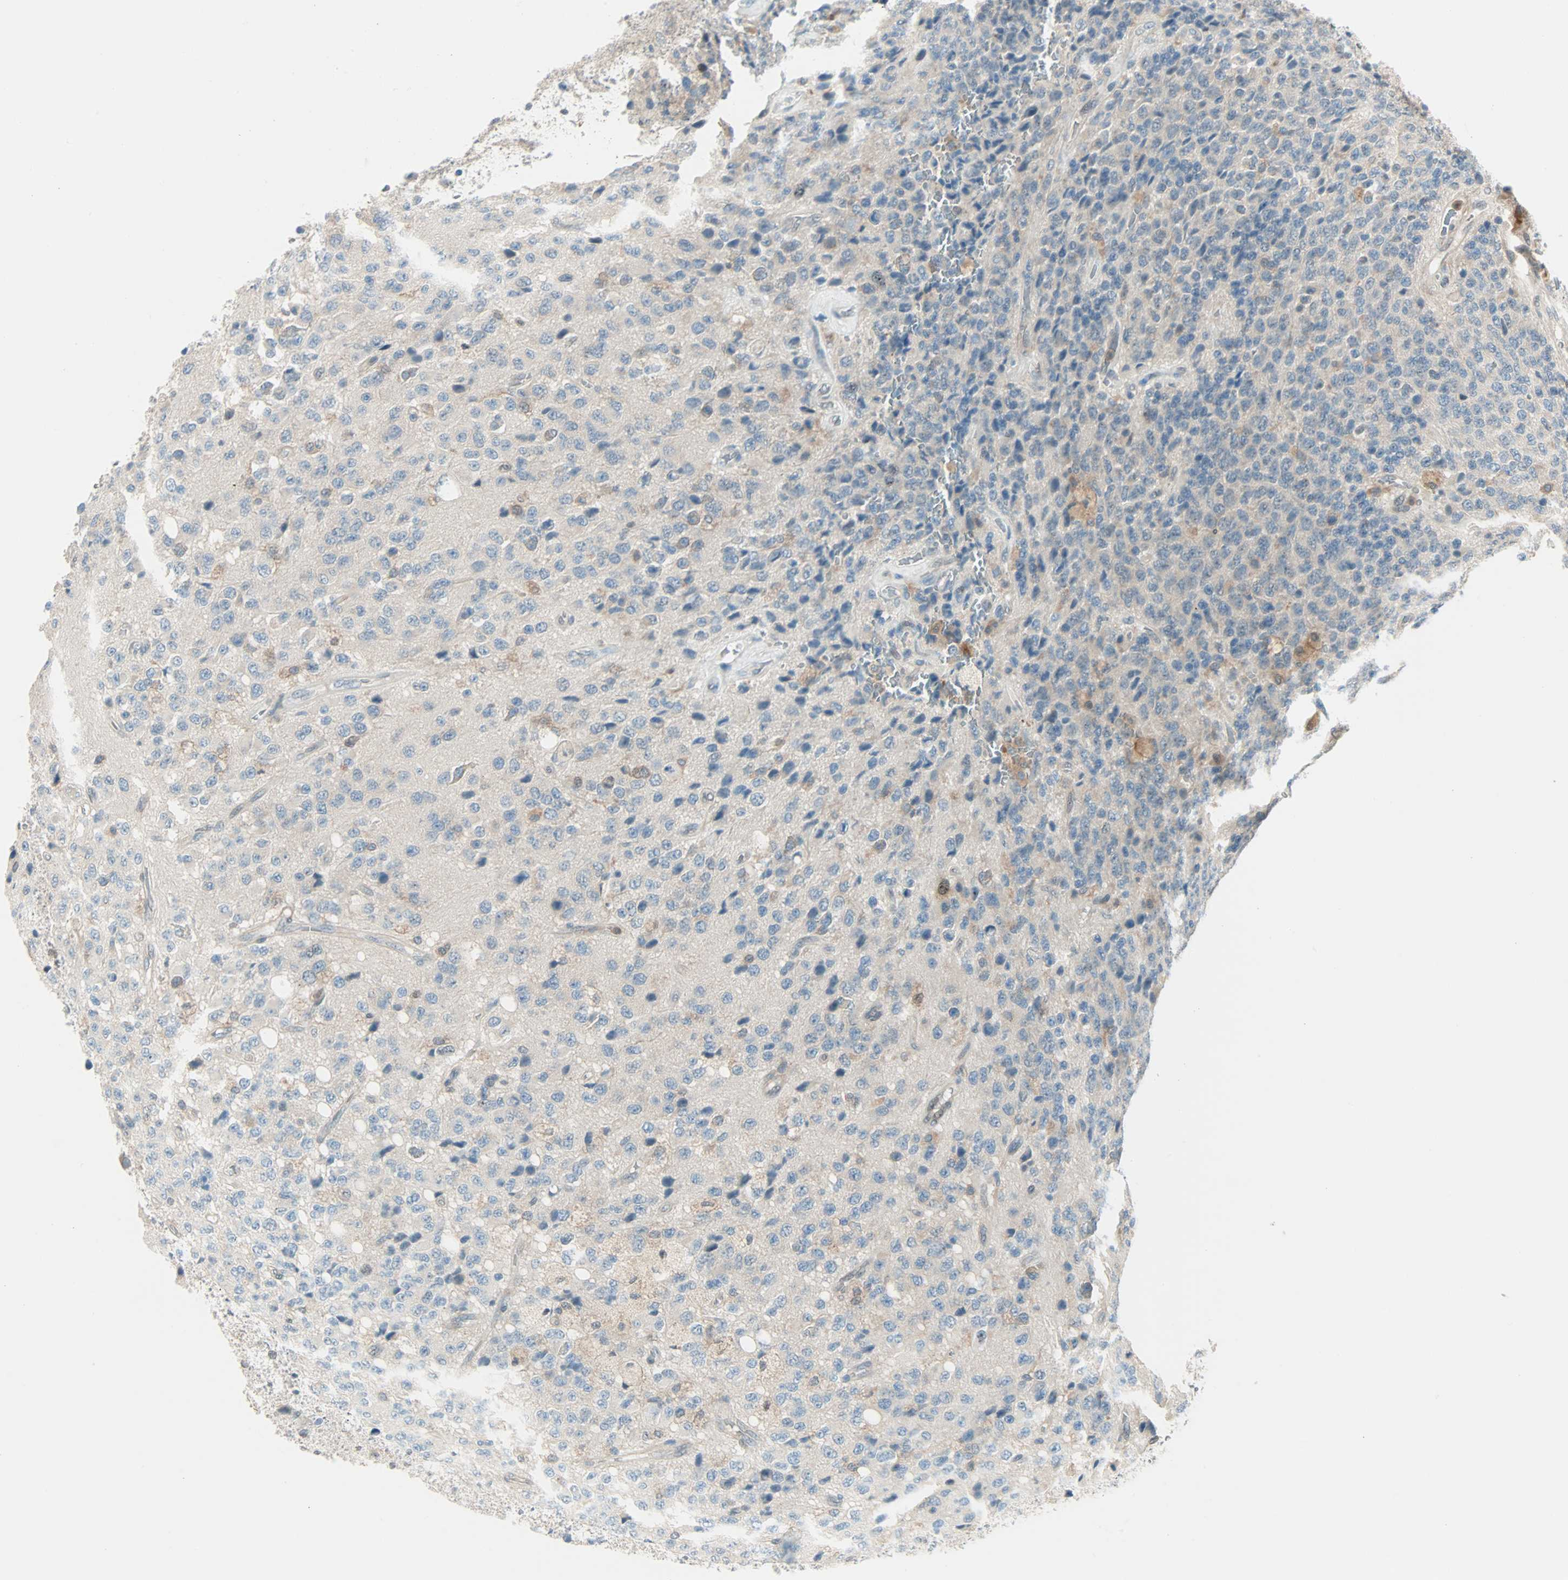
{"staining": {"intensity": "moderate", "quantity": "25%-75%", "location": "cytoplasmic/membranous"}, "tissue": "glioma", "cell_type": "Tumor cells", "image_type": "cancer", "snomed": [{"axis": "morphology", "description": "Glioma, malignant, High grade"}, {"axis": "topography", "description": "pancreas cauda"}], "caption": "Brown immunohistochemical staining in glioma demonstrates moderate cytoplasmic/membranous staining in approximately 25%-75% of tumor cells.", "gene": "SMIM8", "patient": {"sex": "male", "age": 60}}